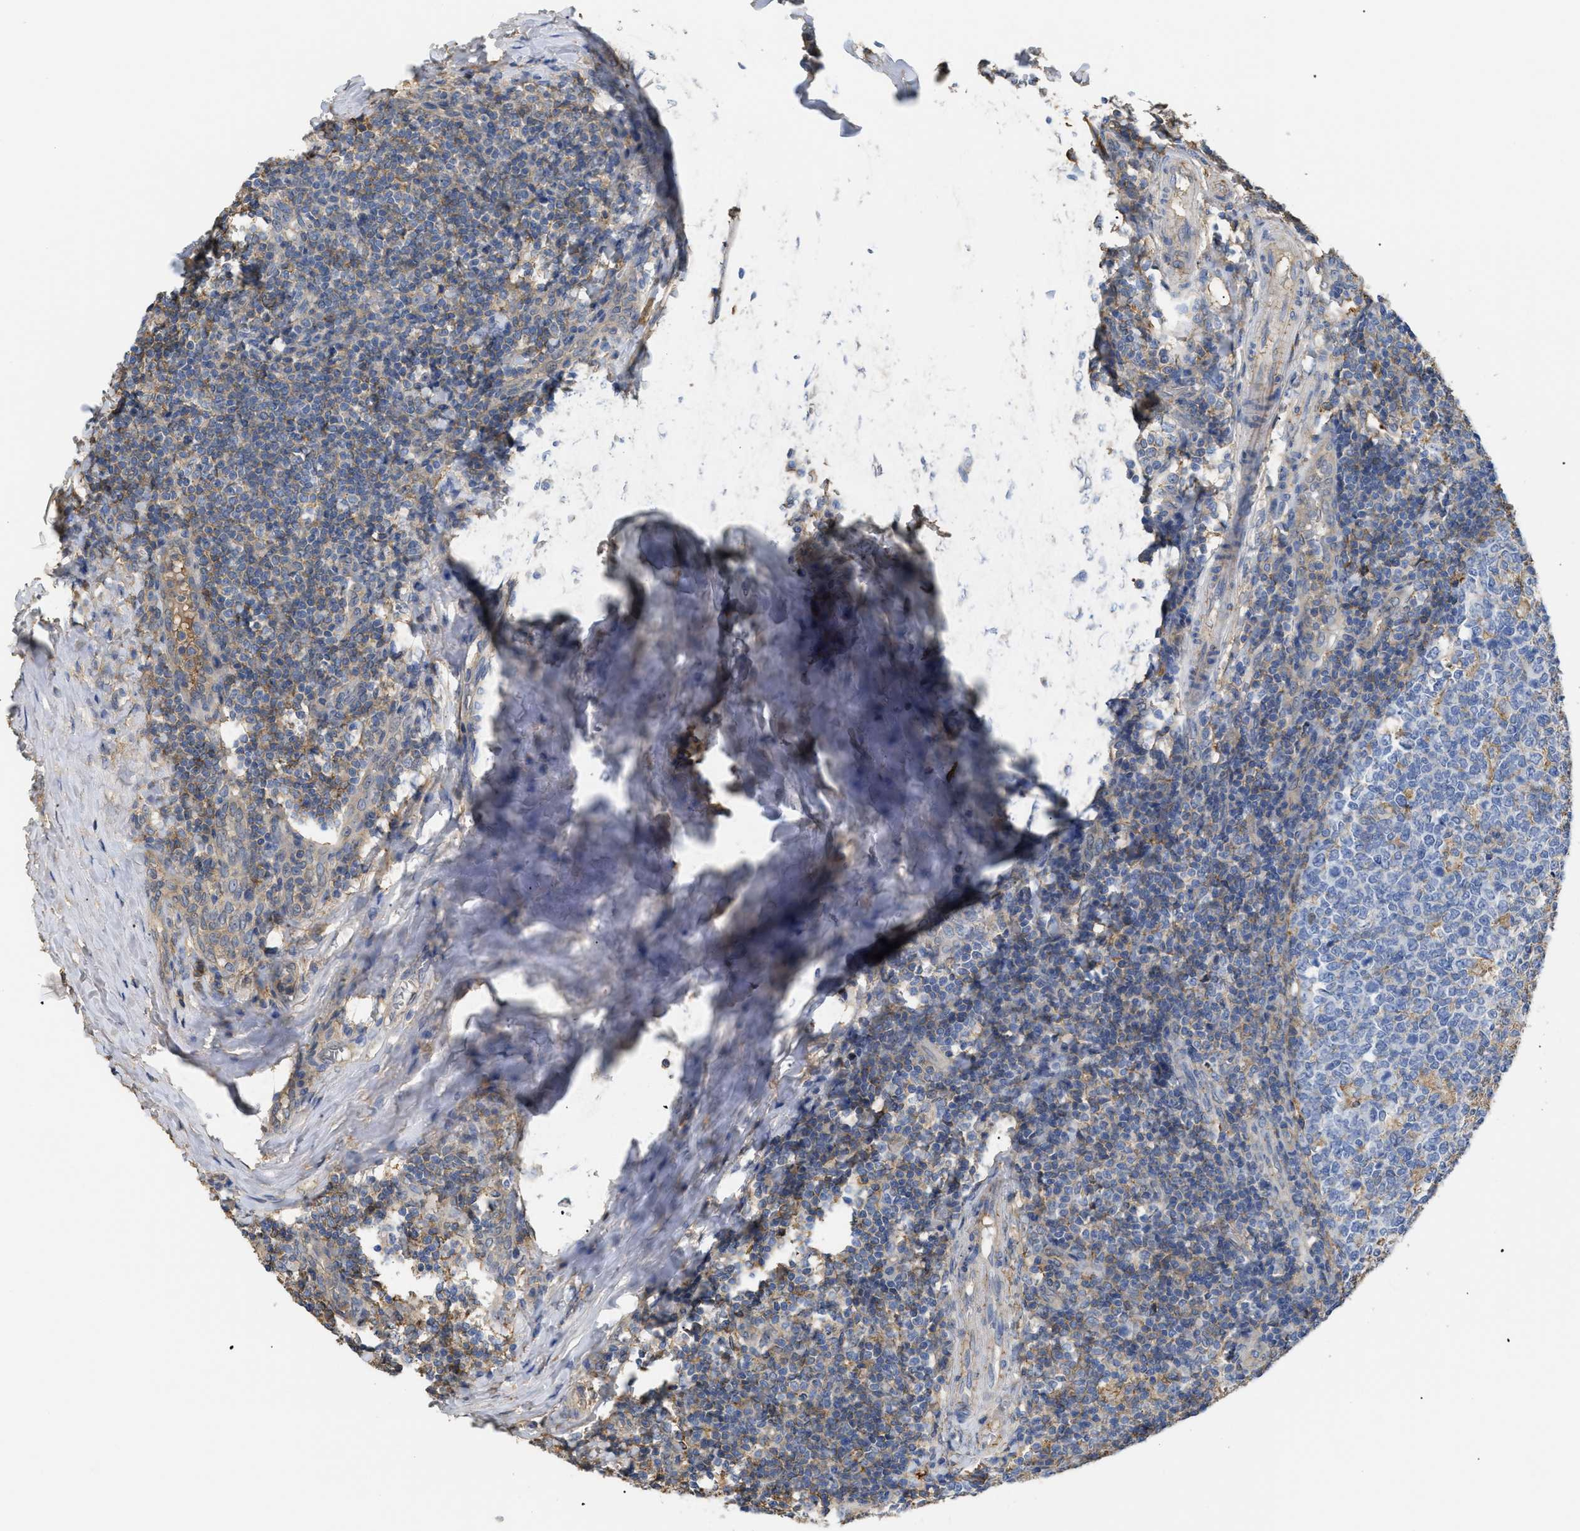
{"staining": {"intensity": "weak", "quantity": "<25%", "location": "cytoplasmic/membranous"}, "tissue": "tonsil", "cell_type": "Germinal center cells", "image_type": "normal", "snomed": [{"axis": "morphology", "description": "Normal tissue, NOS"}, {"axis": "topography", "description": "Tonsil"}], "caption": "Immunohistochemistry (IHC) photomicrograph of normal human tonsil stained for a protein (brown), which reveals no staining in germinal center cells. (DAB immunohistochemistry with hematoxylin counter stain).", "gene": "ANXA4", "patient": {"sex": "female", "age": 19}}